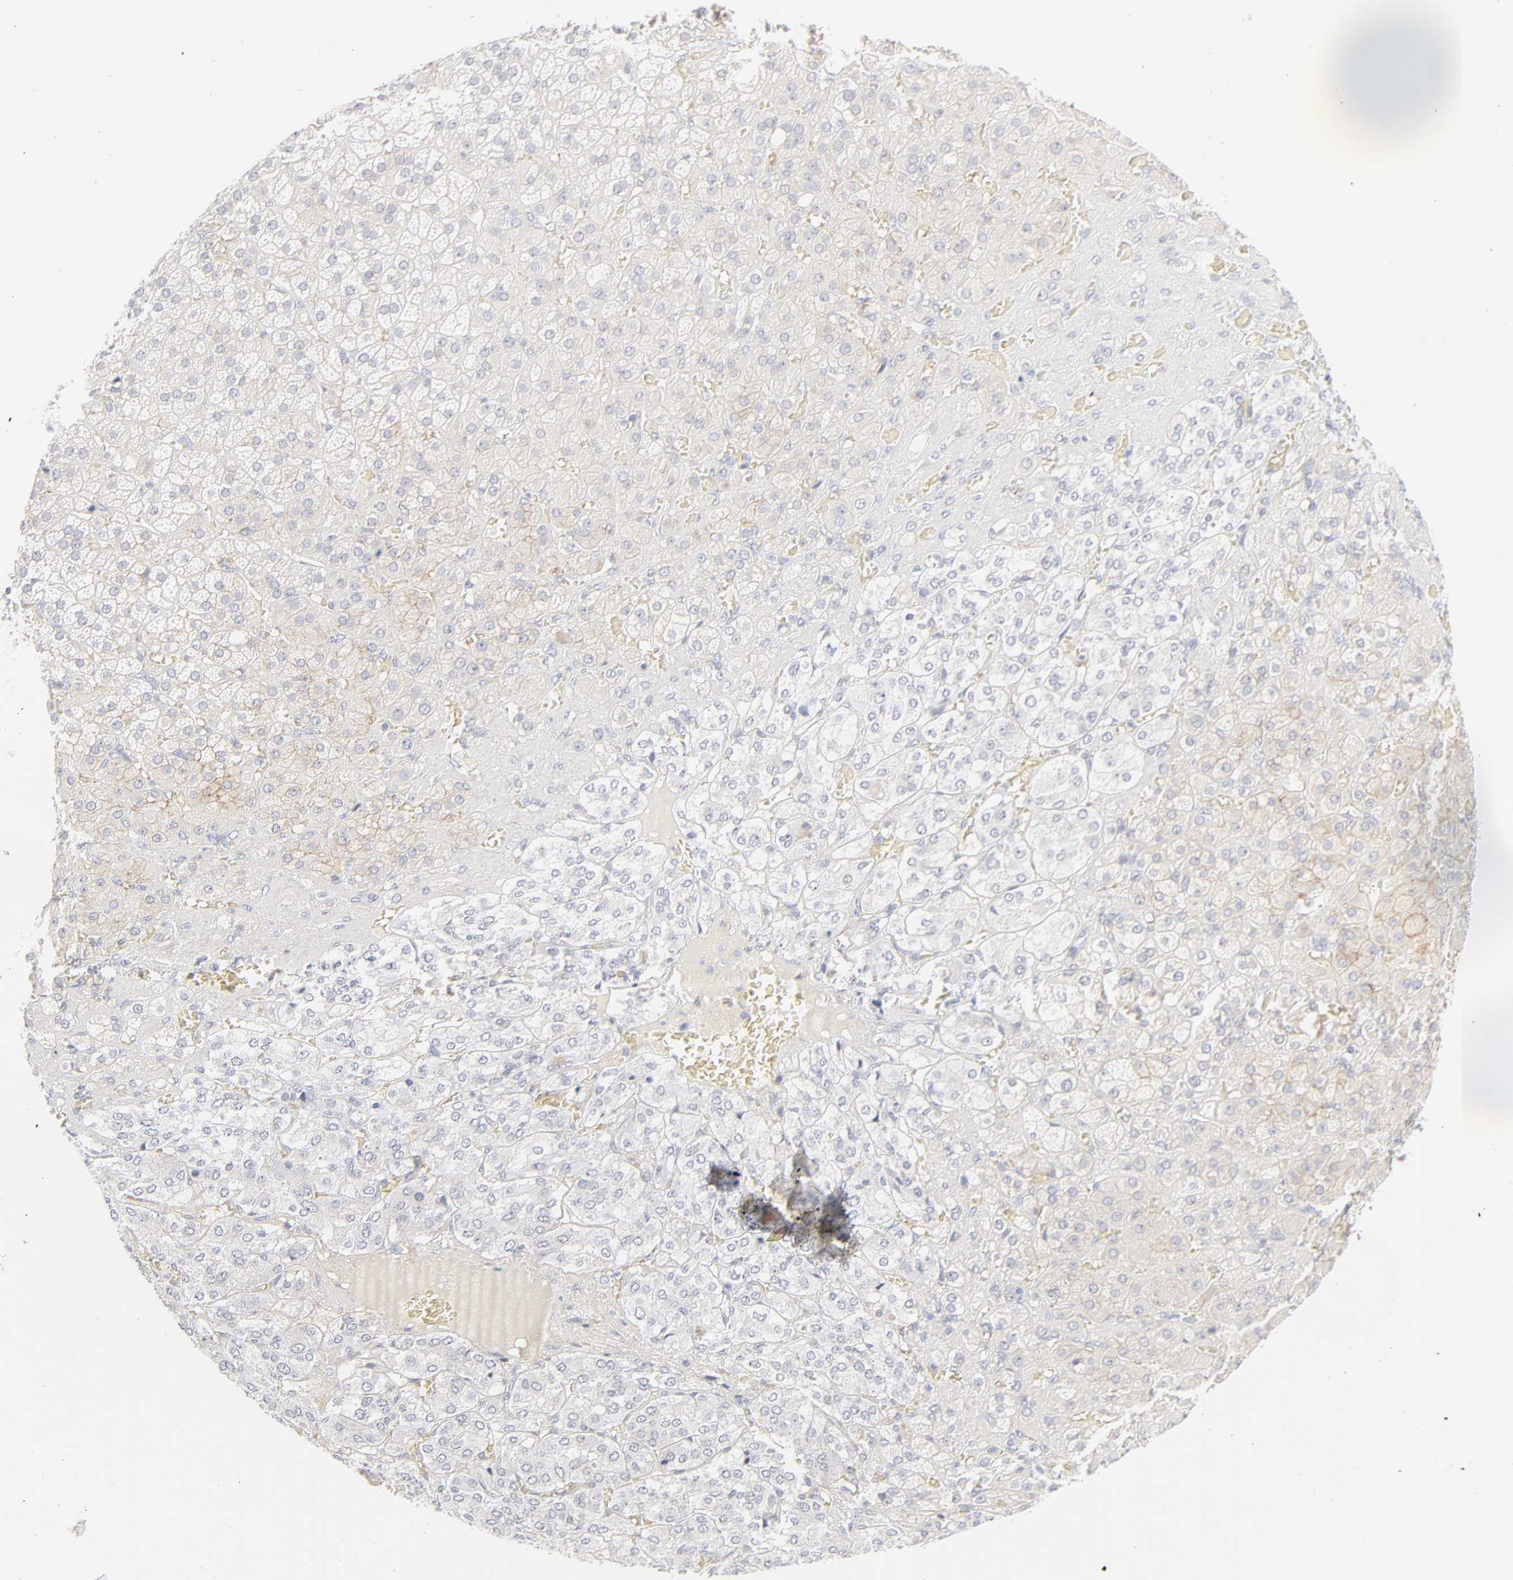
{"staining": {"intensity": "weak", "quantity": "<25%", "location": "cytoplasmic/membranous"}, "tissue": "adrenal gland", "cell_type": "Glandular cells", "image_type": "normal", "snomed": [{"axis": "morphology", "description": "Normal tissue, NOS"}, {"axis": "topography", "description": "Adrenal gland"}], "caption": "IHC of unremarkable human adrenal gland exhibits no positivity in glandular cells. (DAB immunohistochemistry, high magnification).", "gene": "ITGA5", "patient": {"sex": "female", "age": 71}}